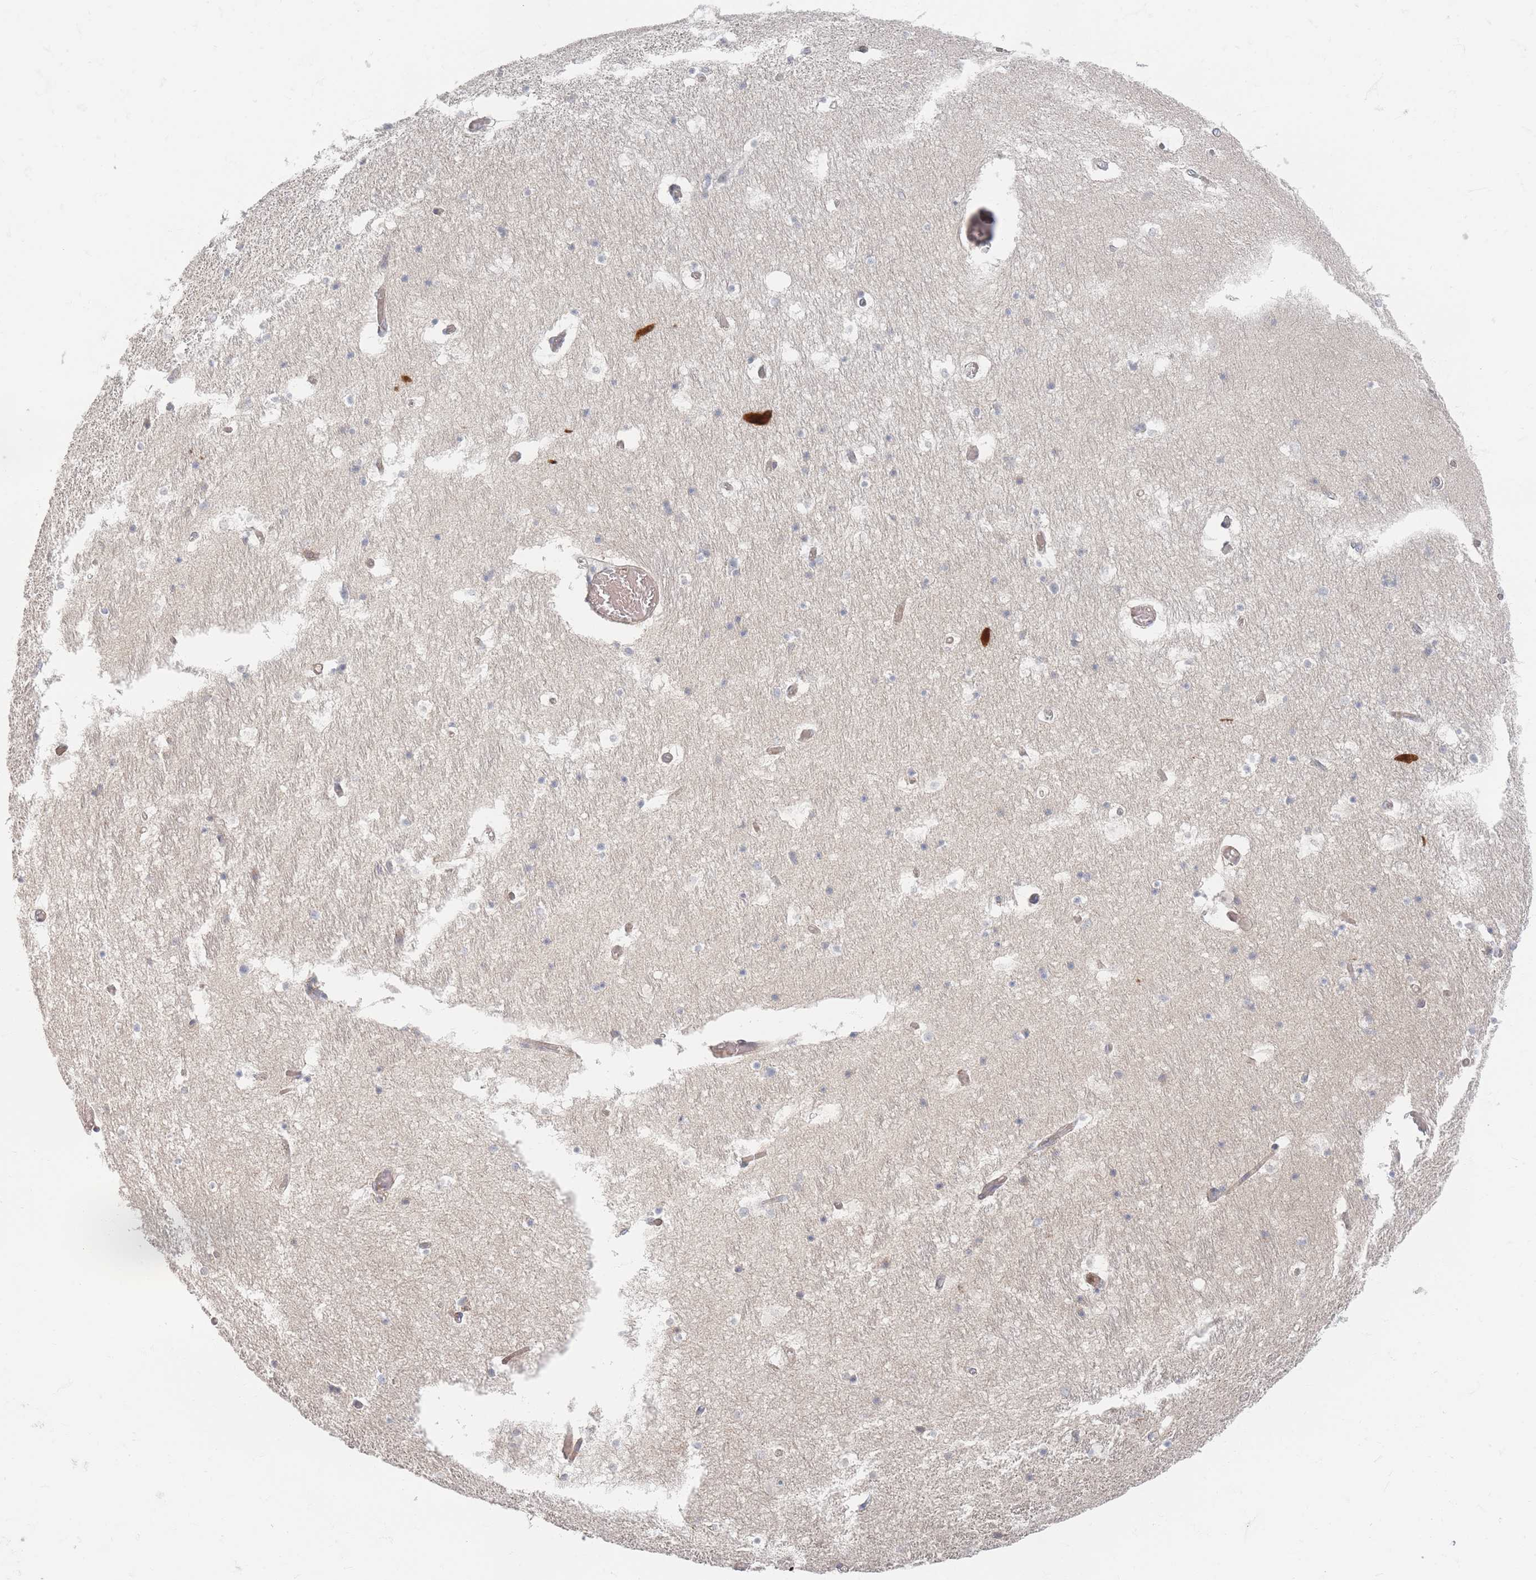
{"staining": {"intensity": "negative", "quantity": "none", "location": "none"}, "tissue": "hippocampus", "cell_type": "Glial cells", "image_type": "normal", "snomed": [{"axis": "morphology", "description": "Normal tissue, NOS"}, {"axis": "topography", "description": "Hippocampus"}], "caption": "Immunohistochemistry of benign hippocampus demonstrates no staining in glial cells. Nuclei are stained in blue.", "gene": "ZKSCAN7", "patient": {"sex": "female", "age": 52}}